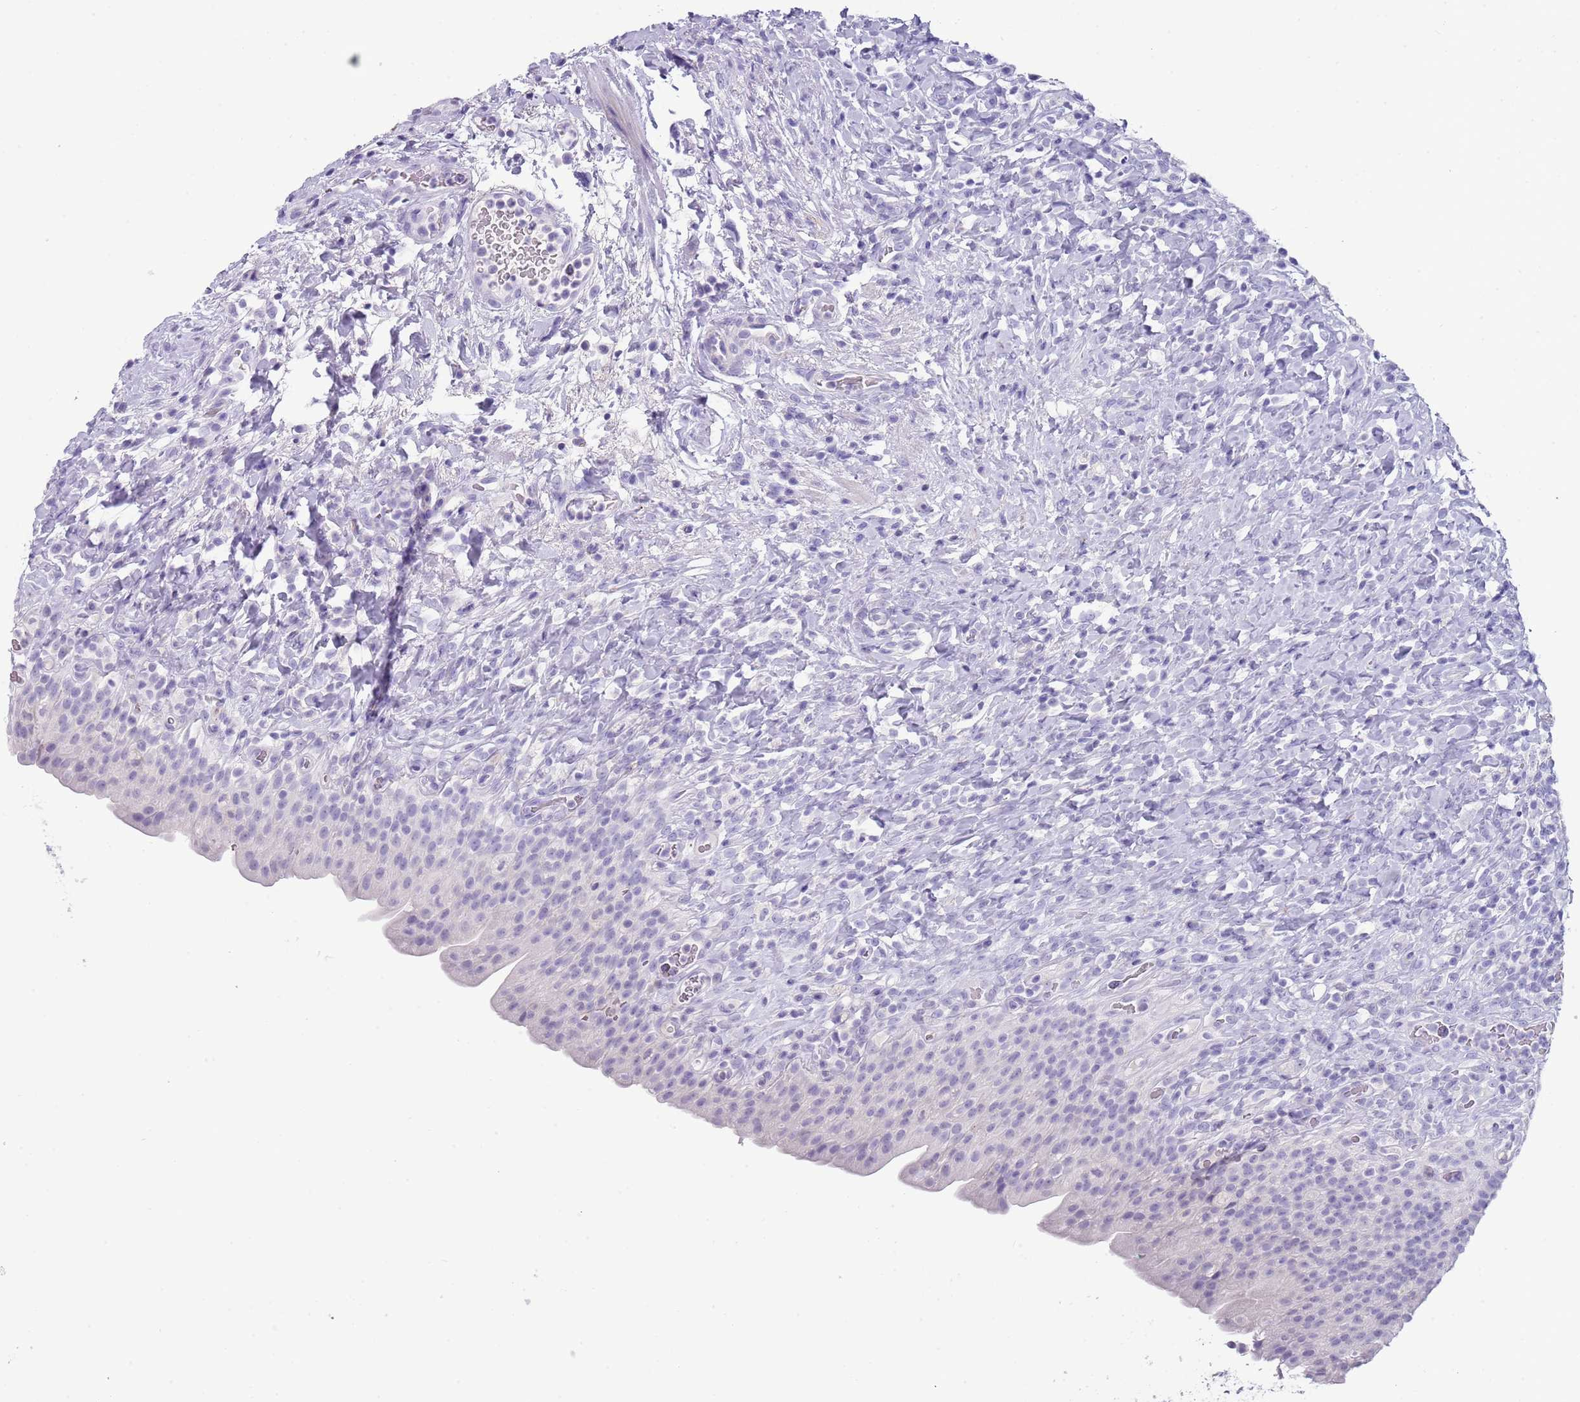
{"staining": {"intensity": "negative", "quantity": "none", "location": "none"}, "tissue": "urinary bladder", "cell_type": "Urothelial cells", "image_type": "normal", "snomed": [{"axis": "morphology", "description": "Normal tissue, NOS"}, {"axis": "morphology", "description": "Inflammation, NOS"}, {"axis": "topography", "description": "Urinary bladder"}], "caption": "This is an IHC histopathology image of benign human urinary bladder. There is no expression in urothelial cells.", "gene": "ENSG00000271254", "patient": {"sex": "male", "age": 64}}